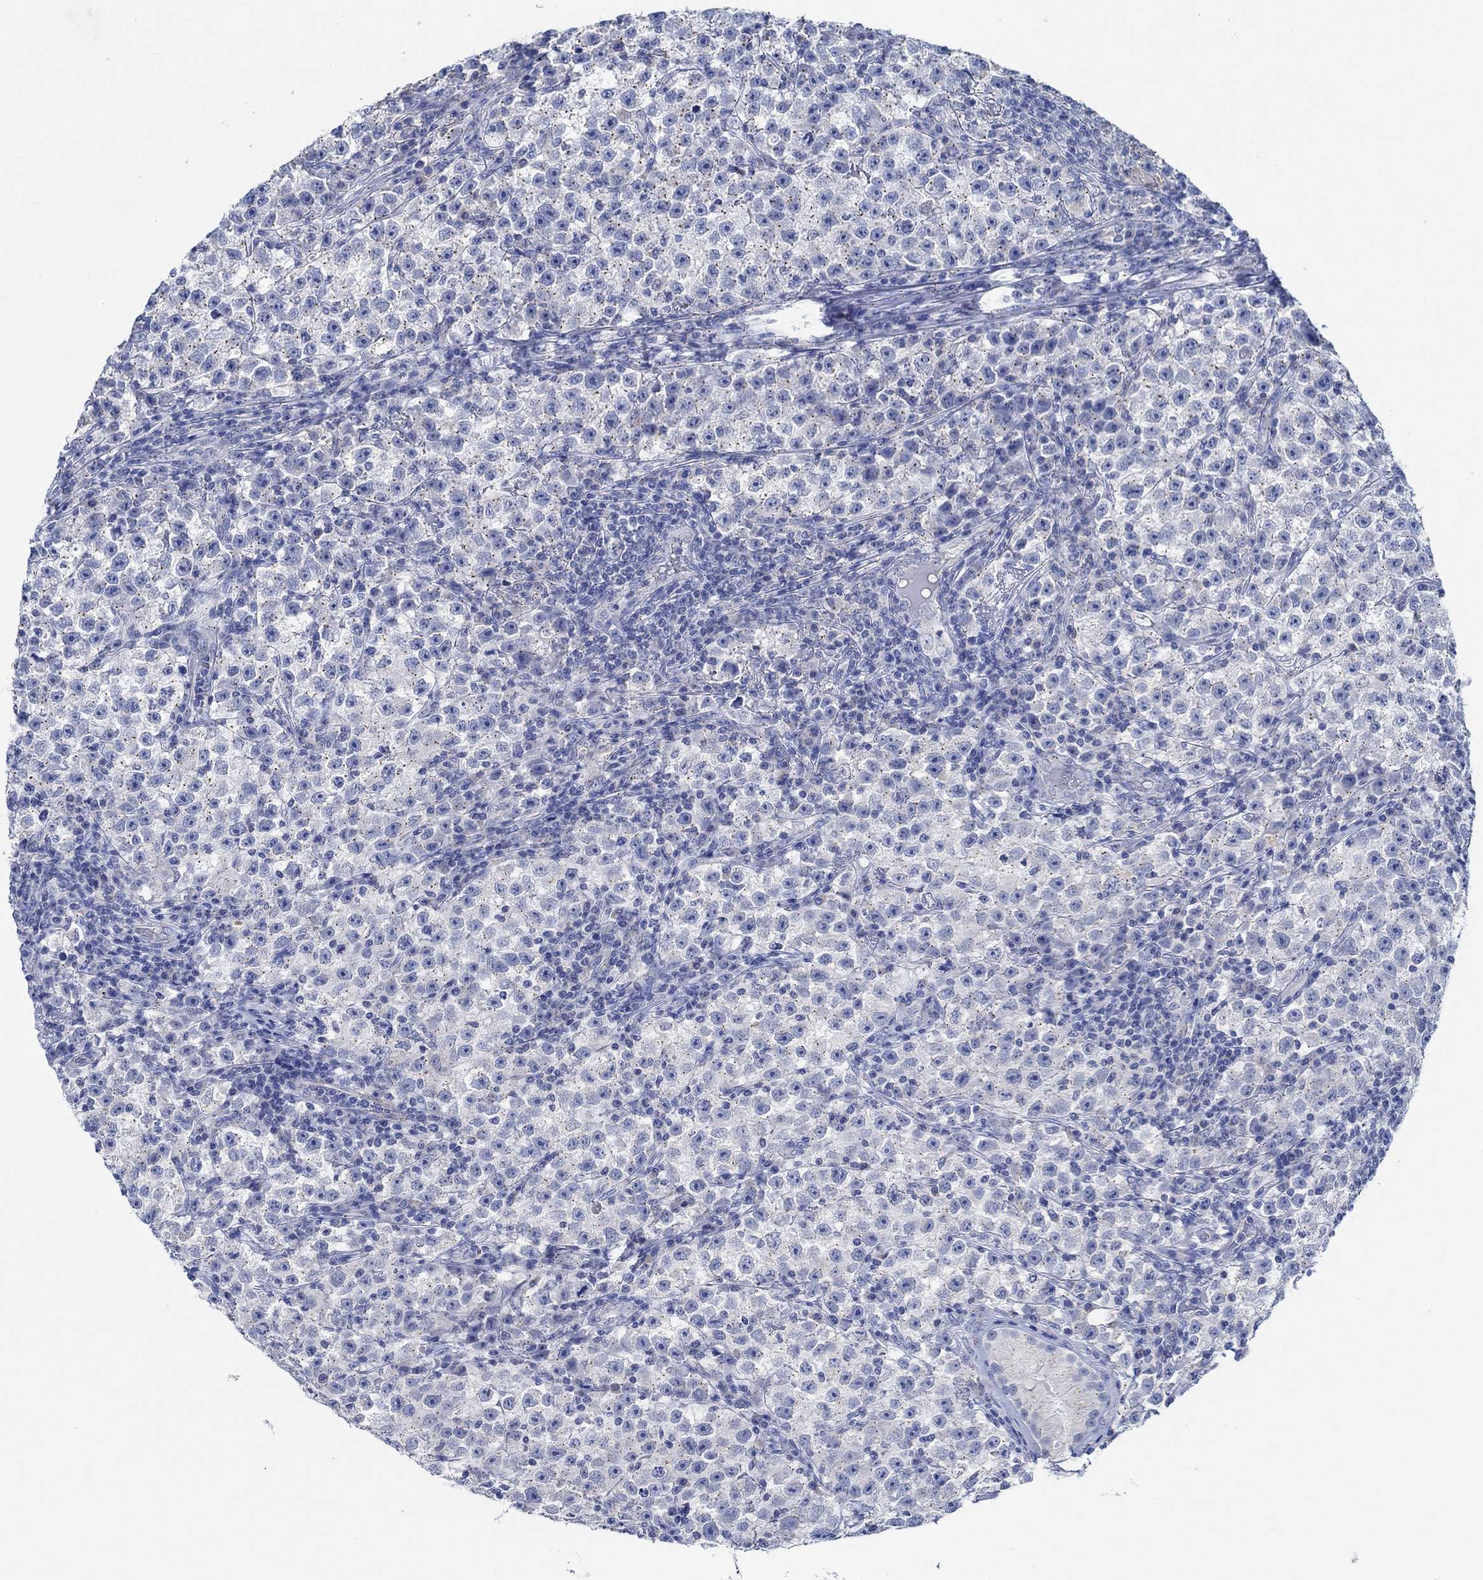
{"staining": {"intensity": "negative", "quantity": "none", "location": "none"}, "tissue": "testis cancer", "cell_type": "Tumor cells", "image_type": "cancer", "snomed": [{"axis": "morphology", "description": "Seminoma, NOS"}, {"axis": "topography", "description": "Testis"}], "caption": "IHC of testis cancer (seminoma) exhibits no staining in tumor cells.", "gene": "CPM", "patient": {"sex": "male", "age": 22}}